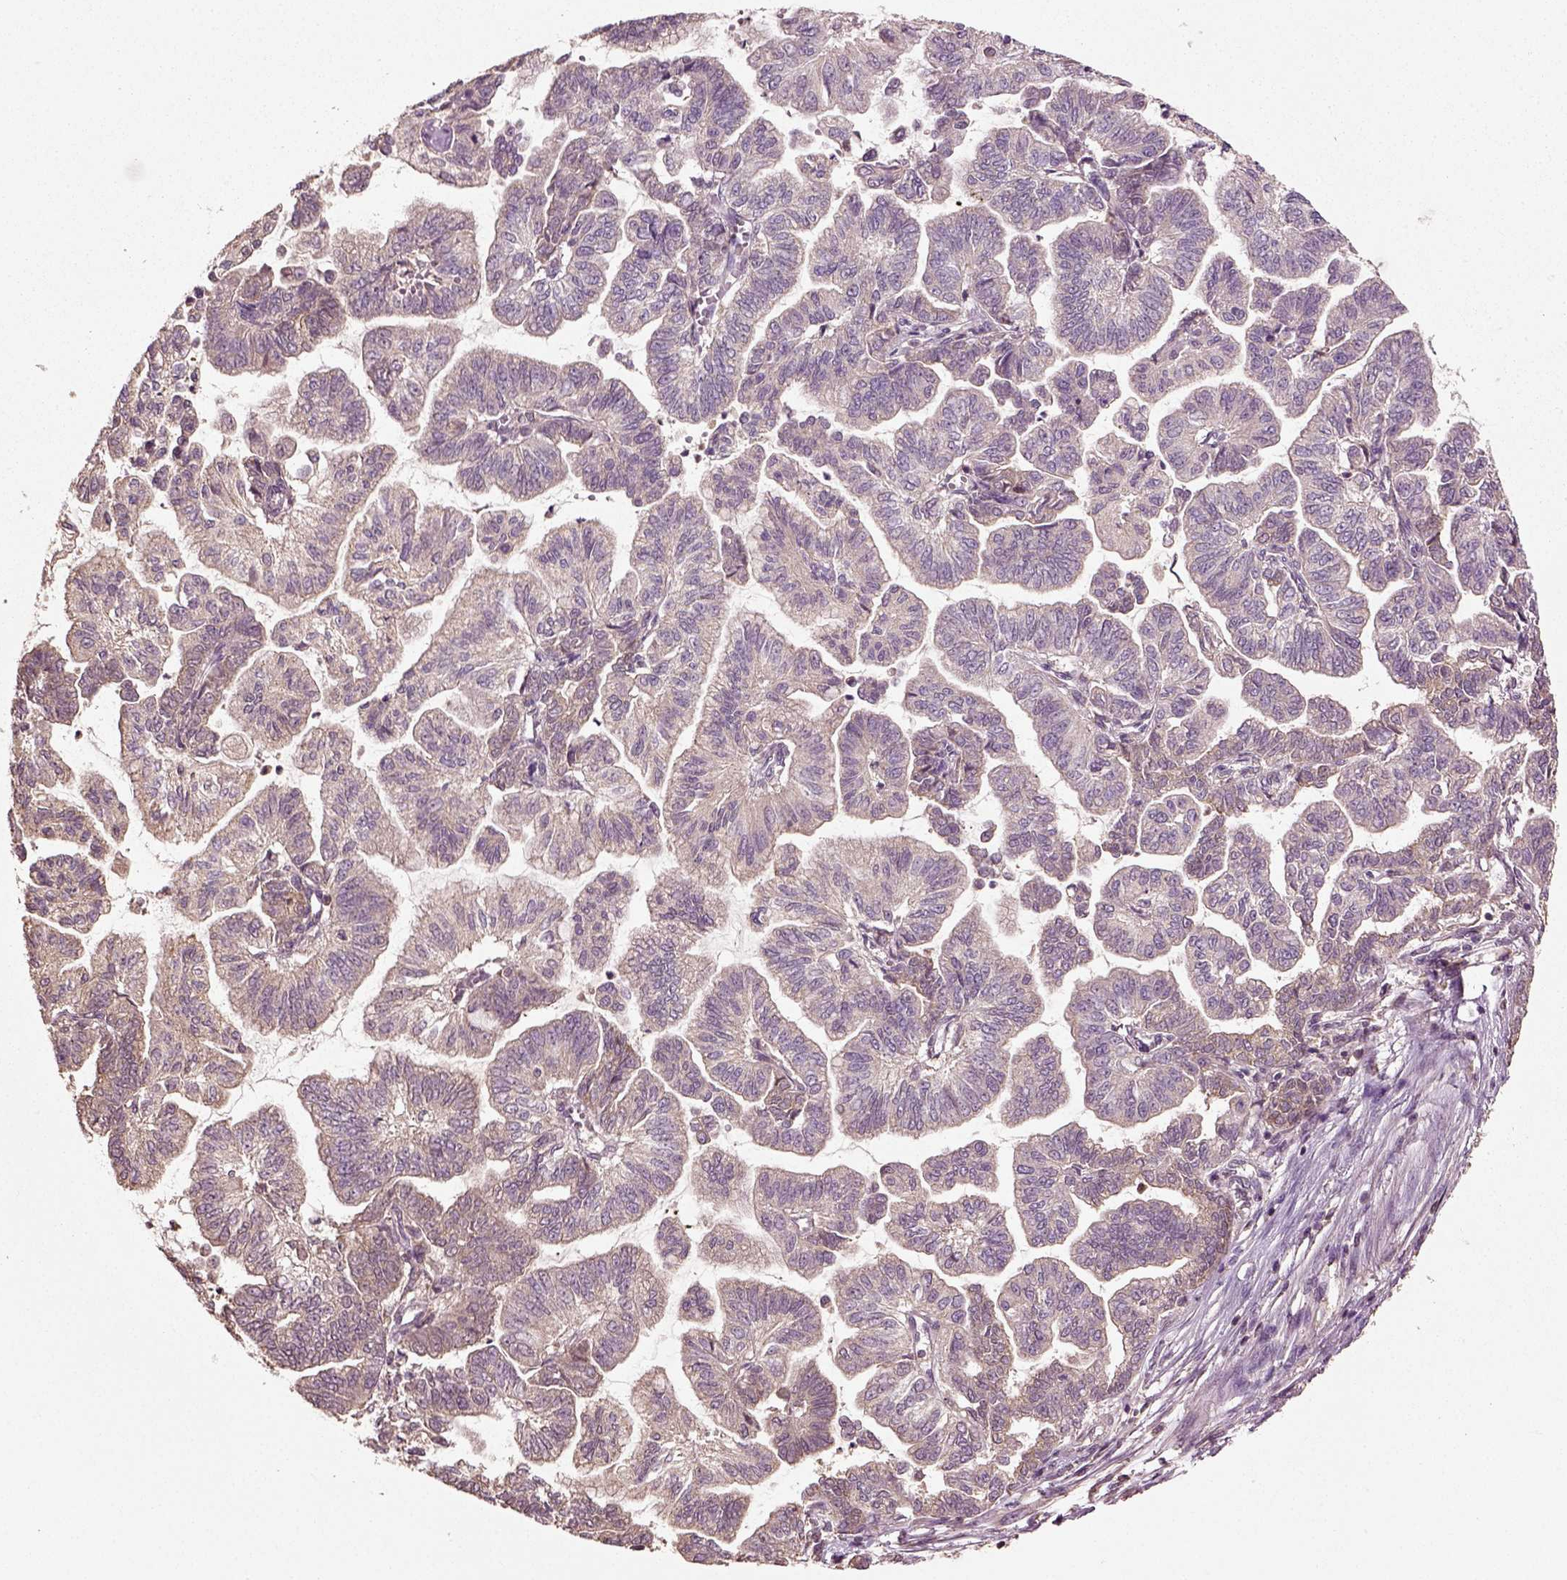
{"staining": {"intensity": "moderate", "quantity": "<25%", "location": "cytoplasmic/membranous"}, "tissue": "stomach cancer", "cell_type": "Tumor cells", "image_type": "cancer", "snomed": [{"axis": "morphology", "description": "Adenocarcinoma, NOS"}, {"axis": "topography", "description": "Stomach"}], "caption": "Tumor cells demonstrate moderate cytoplasmic/membranous expression in approximately <25% of cells in stomach adenocarcinoma.", "gene": "ERV3-1", "patient": {"sex": "male", "age": 83}}